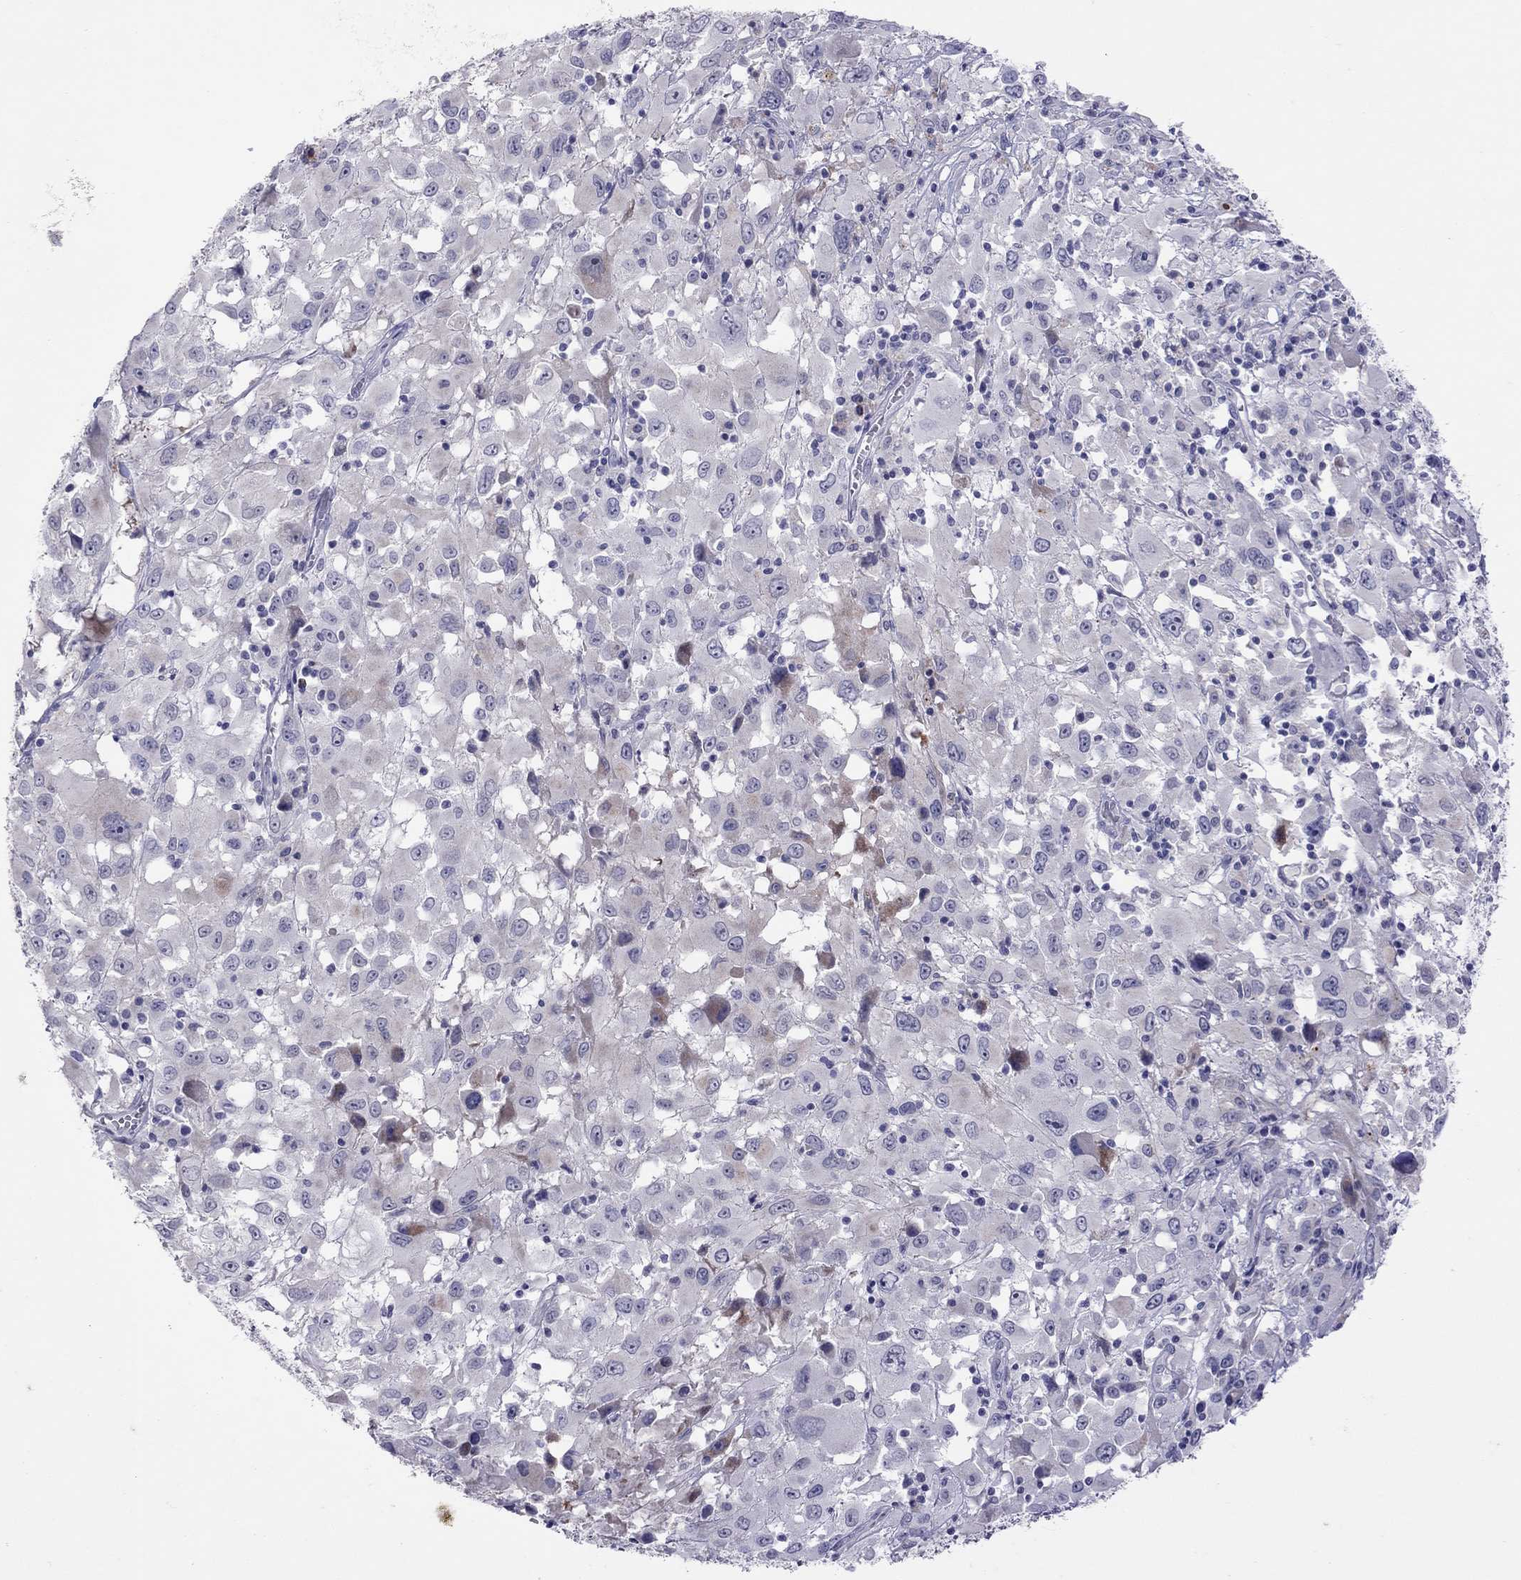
{"staining": {"intensity": "negative", "quantity": "none", "location": "none"}, "tissue": "melanoma", "cell_type": "Tumor cells", "image_type": "cancer", "snomed": [{"axis": "morphology", "description": "Malignant melanoma, Metastatic site"}, {"axis": "topography", "description": "Soft tissue"}], "caption": "A high-resolution image shows immunohistochemistry (IHC) staining of melanoma, which reveals no significant staining in tumor cells. The staining was performed using DAB (3,3'-diaminobenzidine) to visualize the protein expression in brown, while the nuclei were stained in blue with hematoxylin (Magnification: 20x).", "gene": "SLAMF1", "patient": {"sex": "male", "age": 50}}